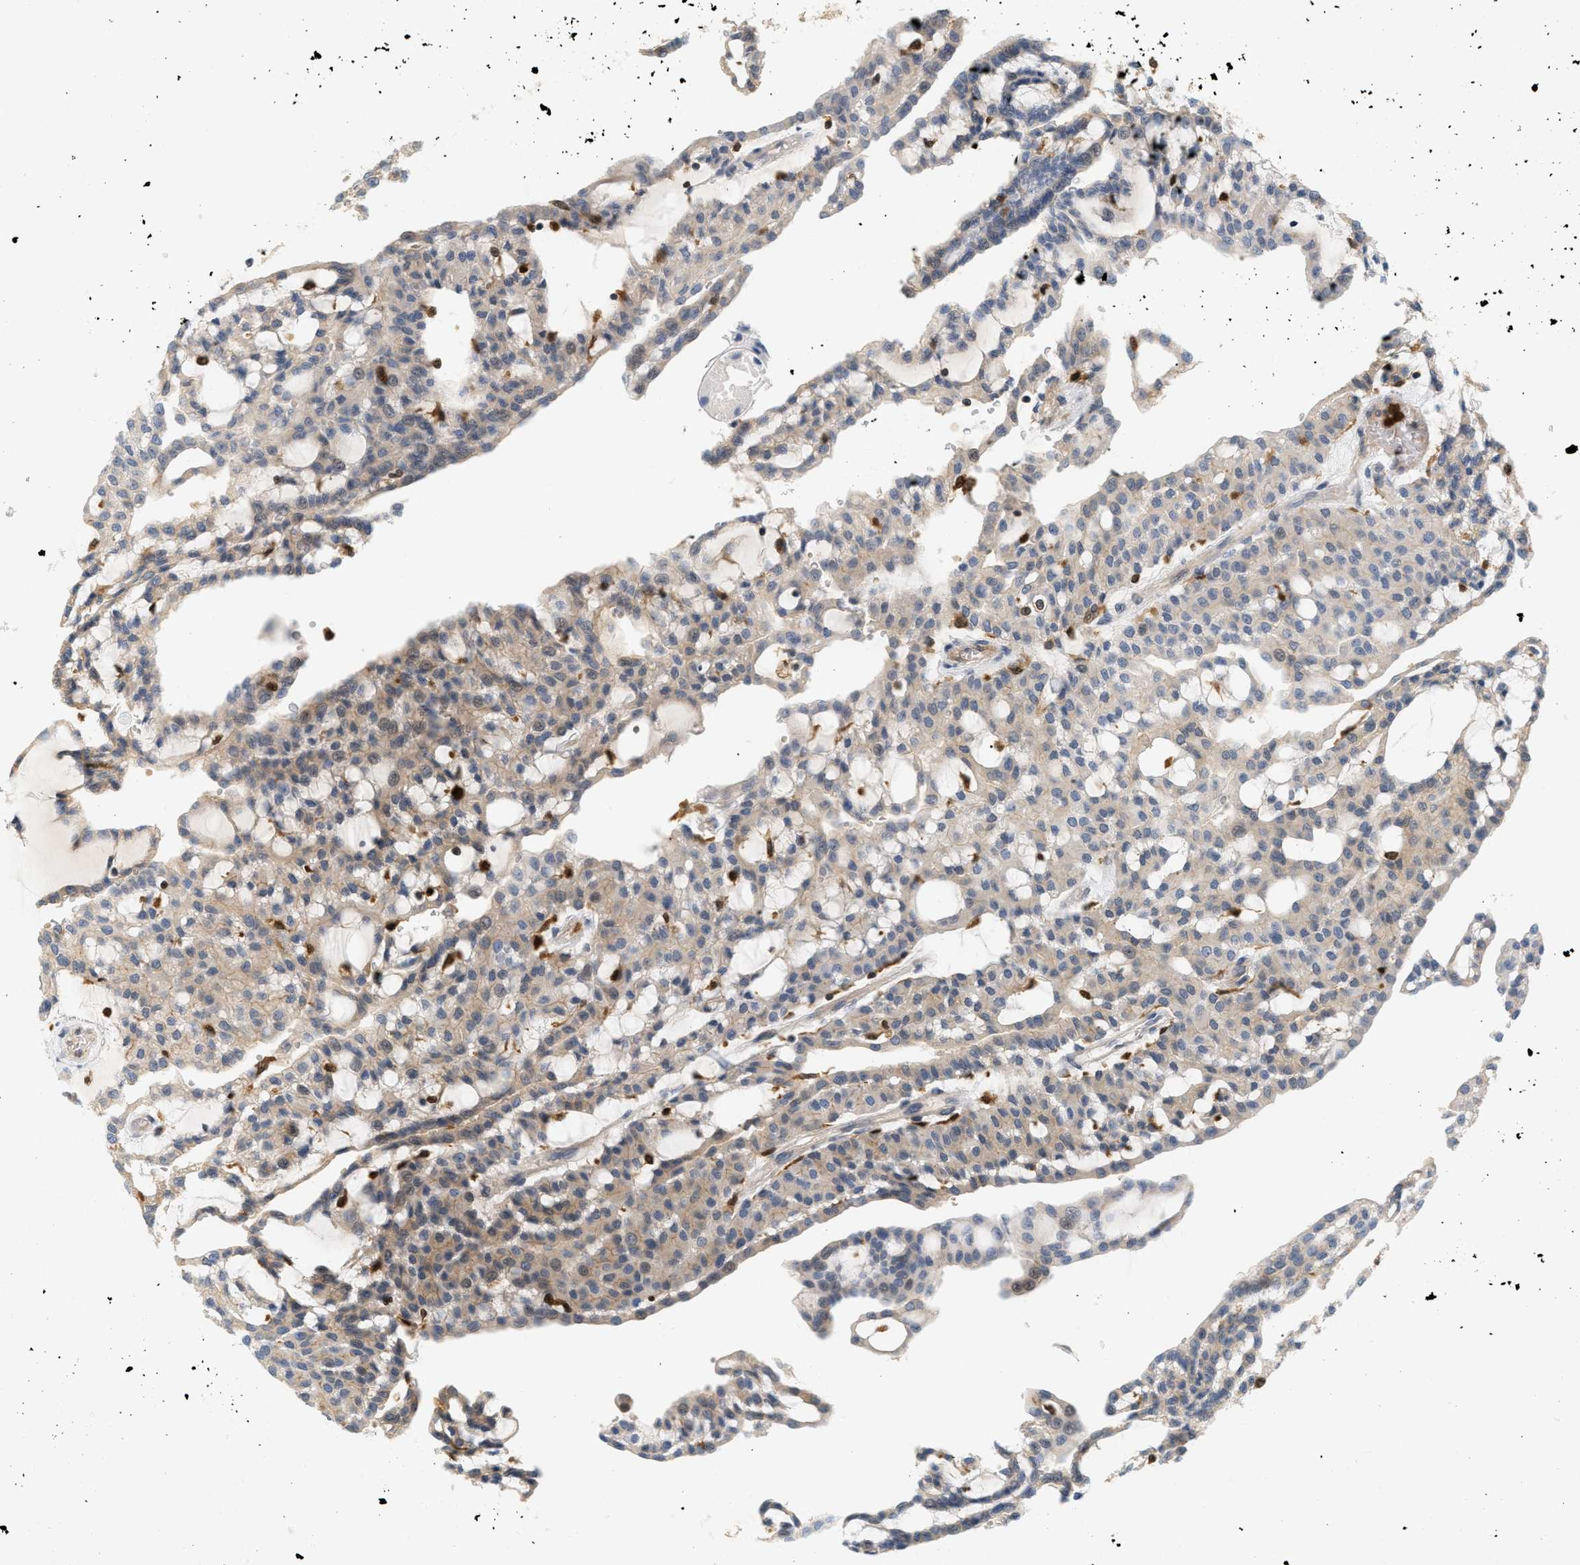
{"staining": {"intensity": "weak", "quantity": "<25%", "location": "cytoplasmic/membranous"}, "tissue": "renal cancer", "cell_type": "Tumor cells", "image_type": "cancer", "snomed": [{"axis": "morphology", "description": "Adenocarcinoma, NOS"}, {"axis": "topography", "description": "Kidney"}], "caption": "This is an IHC image of renal cancer. There is no staining in tumor cells.", "gene": "PYCARD", "patient": {"sex": "male", "age": 63}}